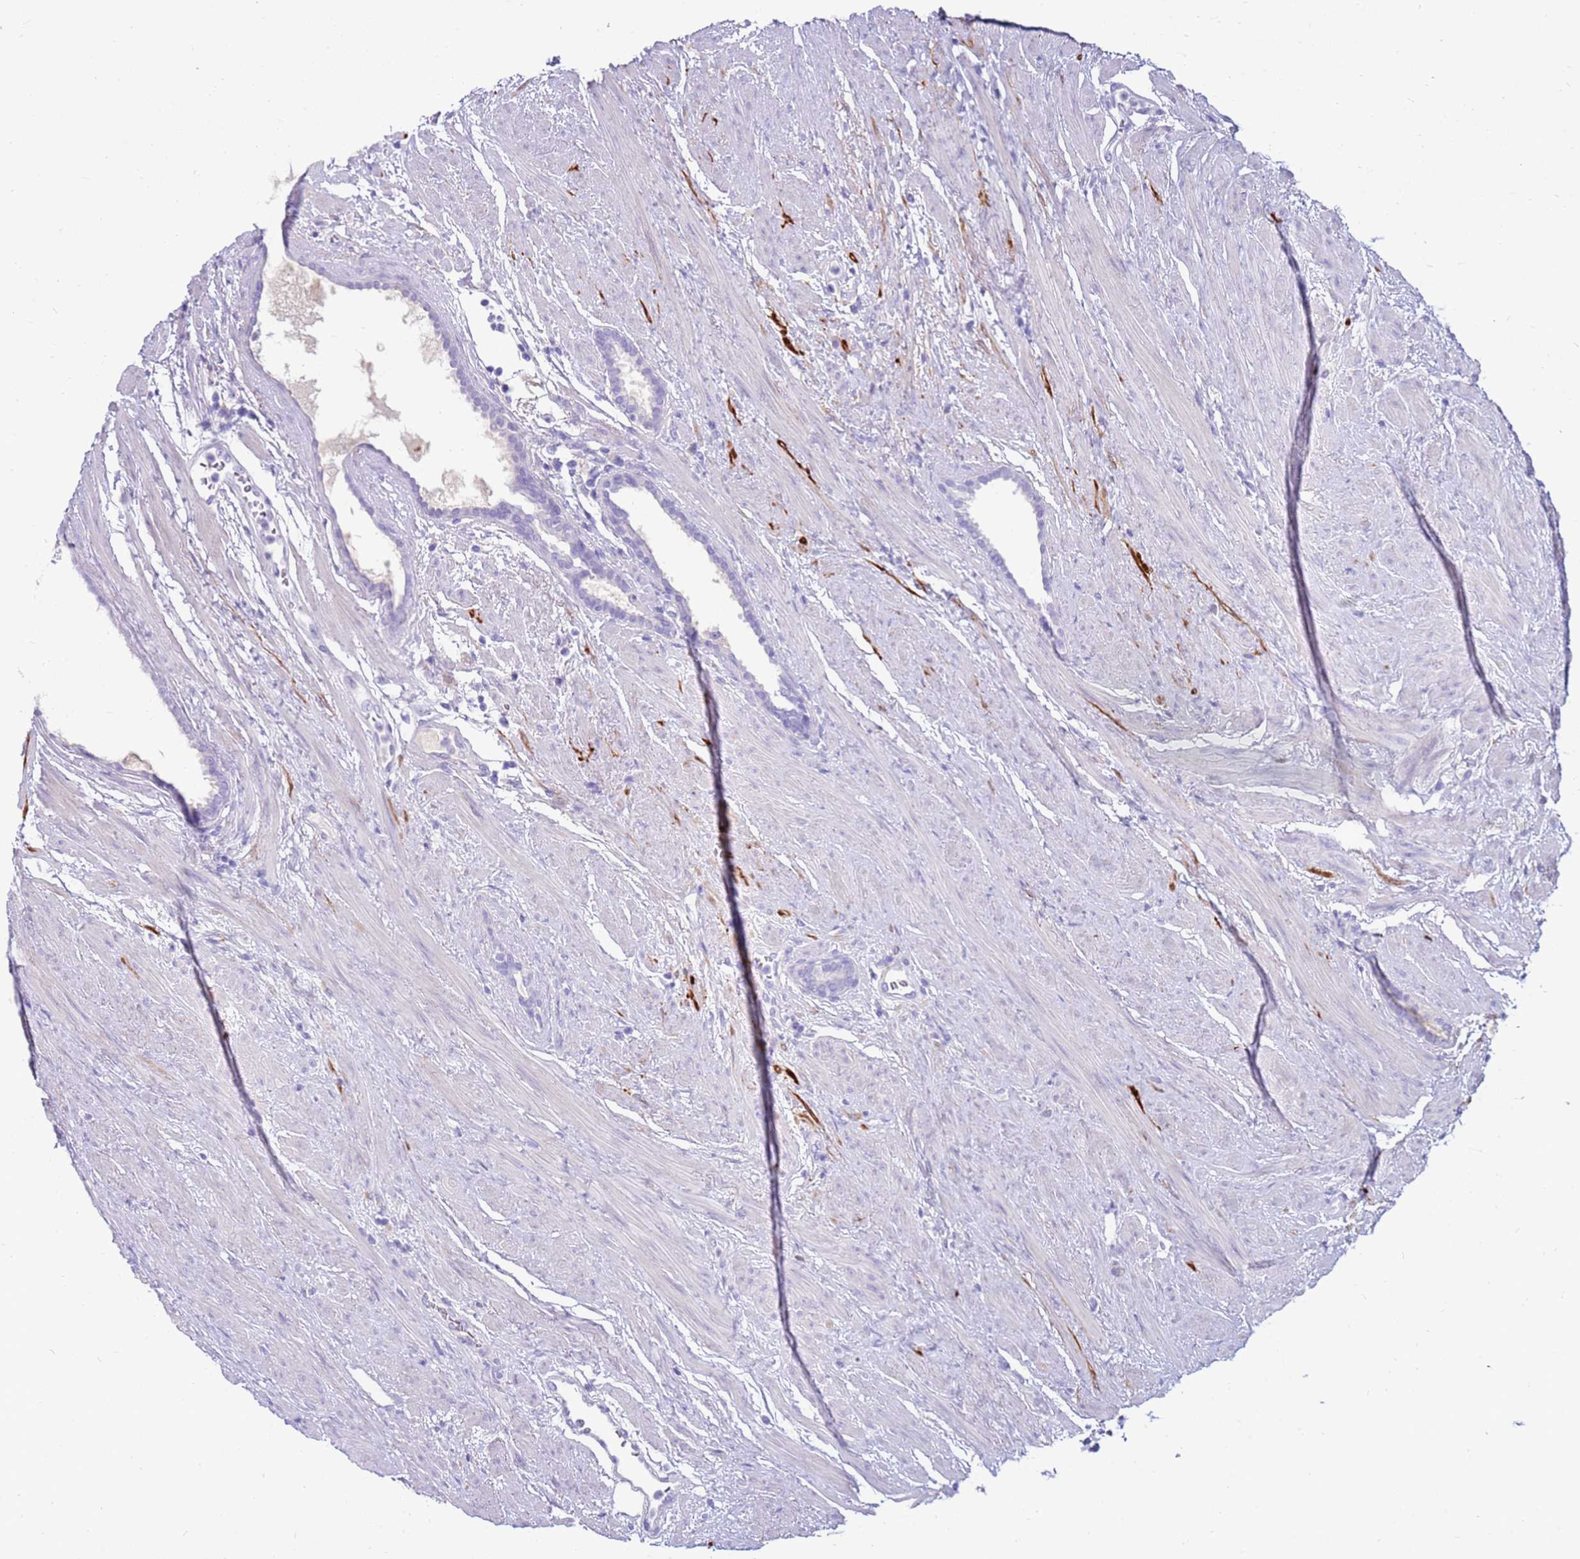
{"staining": {"intensity": "negative", "quantity": "none", "location": "none"}, "tissue": "prostate cancer", "cell_type": "Tumor cells", "image_type": "cancer", "snomed": [{"axis": "morphology", "description": "Adenocarcinoma, Low grade"}, {"axis": "topography", "description": "Prostate"}], "caption": "Tumor cells show no significant protein expression in prostate adenocarcinoma (low-grade). (Brightfield microscopy of DAB (3,3'-diaminobenzidine) immunohistochemistry at high magnification).", "gene": "EVPLL", "patient": {"sex": "male", "age": 59}}